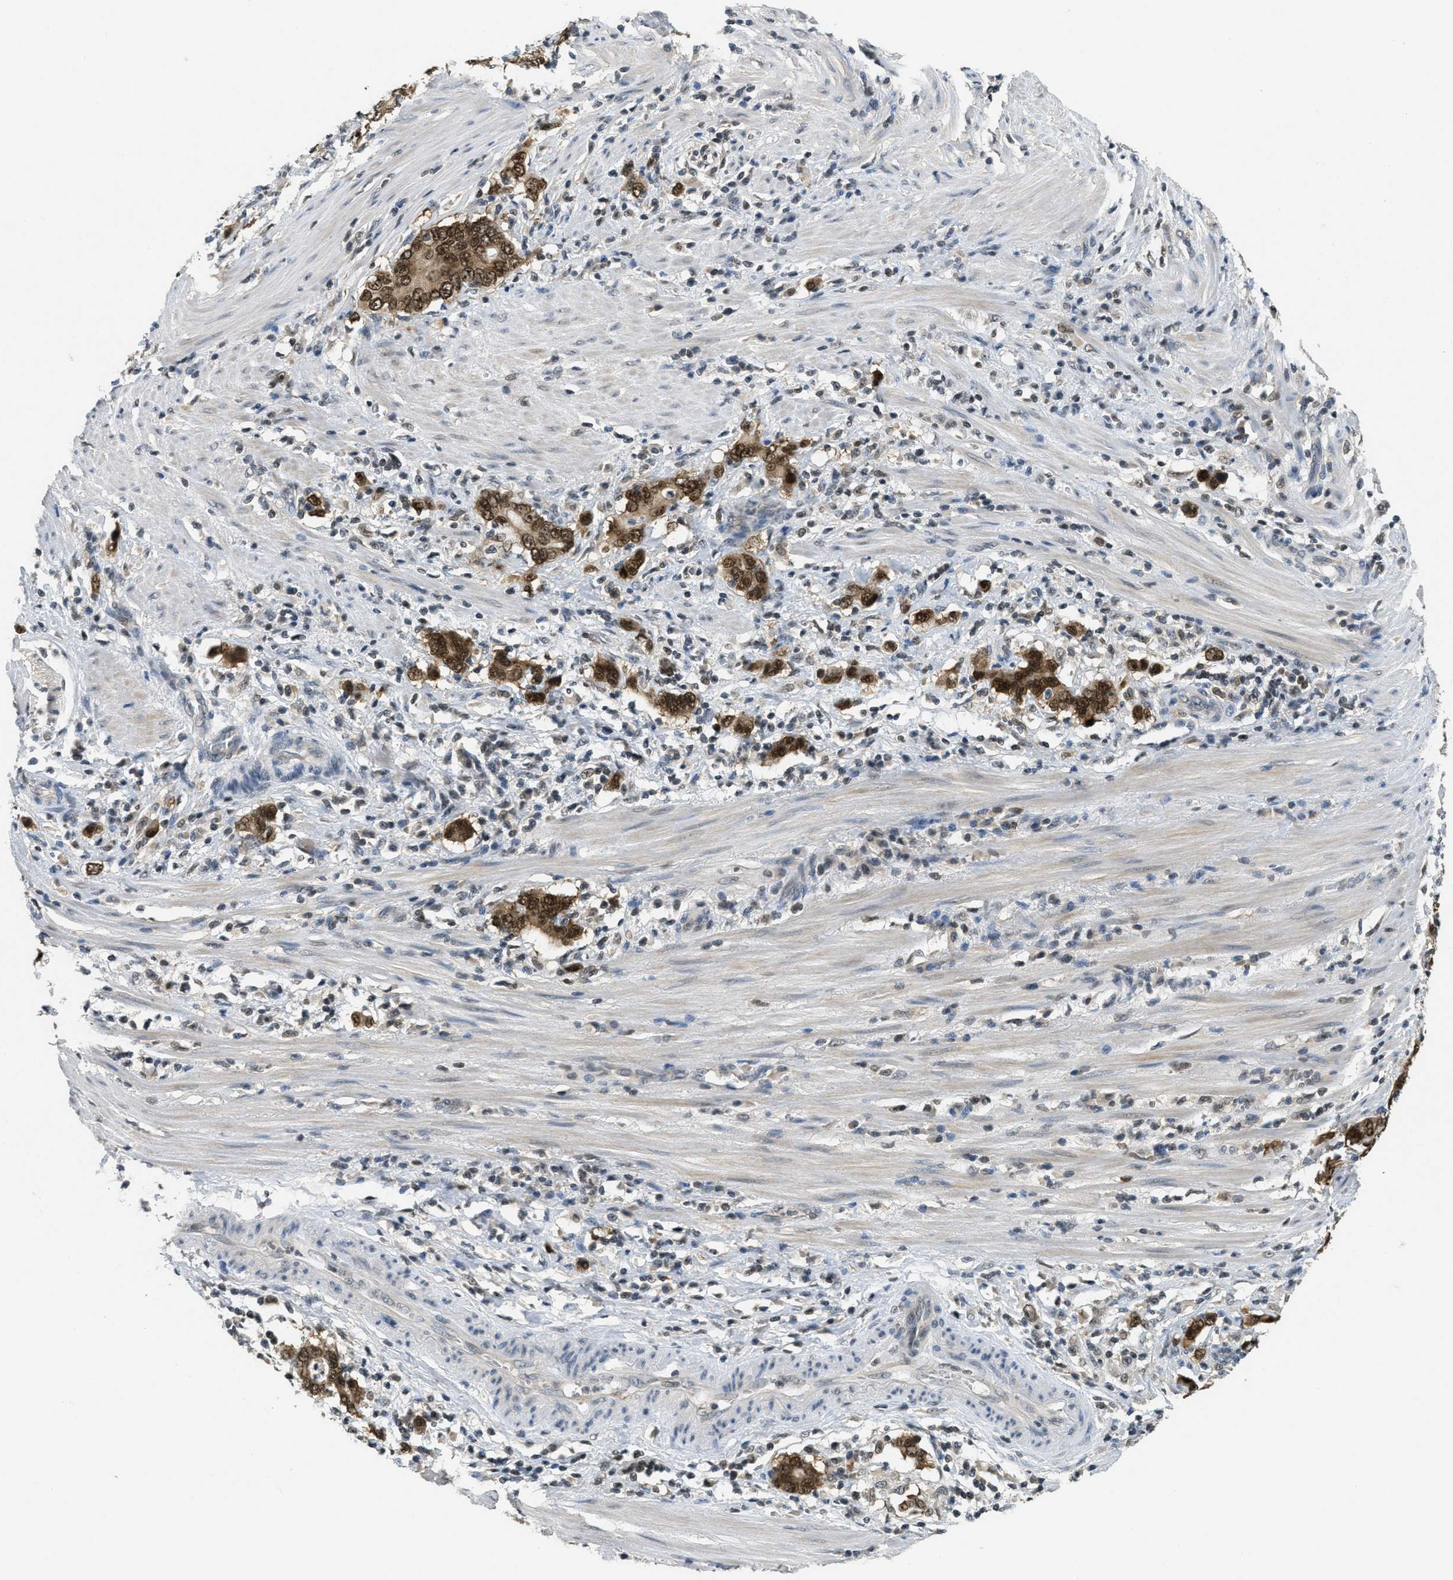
{"staining": {"intensity": "strong", "quantity": ">75%", "location": "cytoplasmic/membranous,nuclear"}, "tissue": "stomach cancer", "cell_type": "Tumor cells", "image_type": "cancer", "snomed": [{"axis": "morphology", "description": "Adenocarcinoma, NOS"}, {"axis": "topography", "description": "Stomach, lower"}], "caption": "About >75% of tumor cells in human adenocarcinoma (stomach) show strong cytoplasmic/membranous and nuclear protein staining as visualized by brown immunohistochemical staining.", "gene": "DNAJB1", "patient": {"sex": "female", "age": 72}}